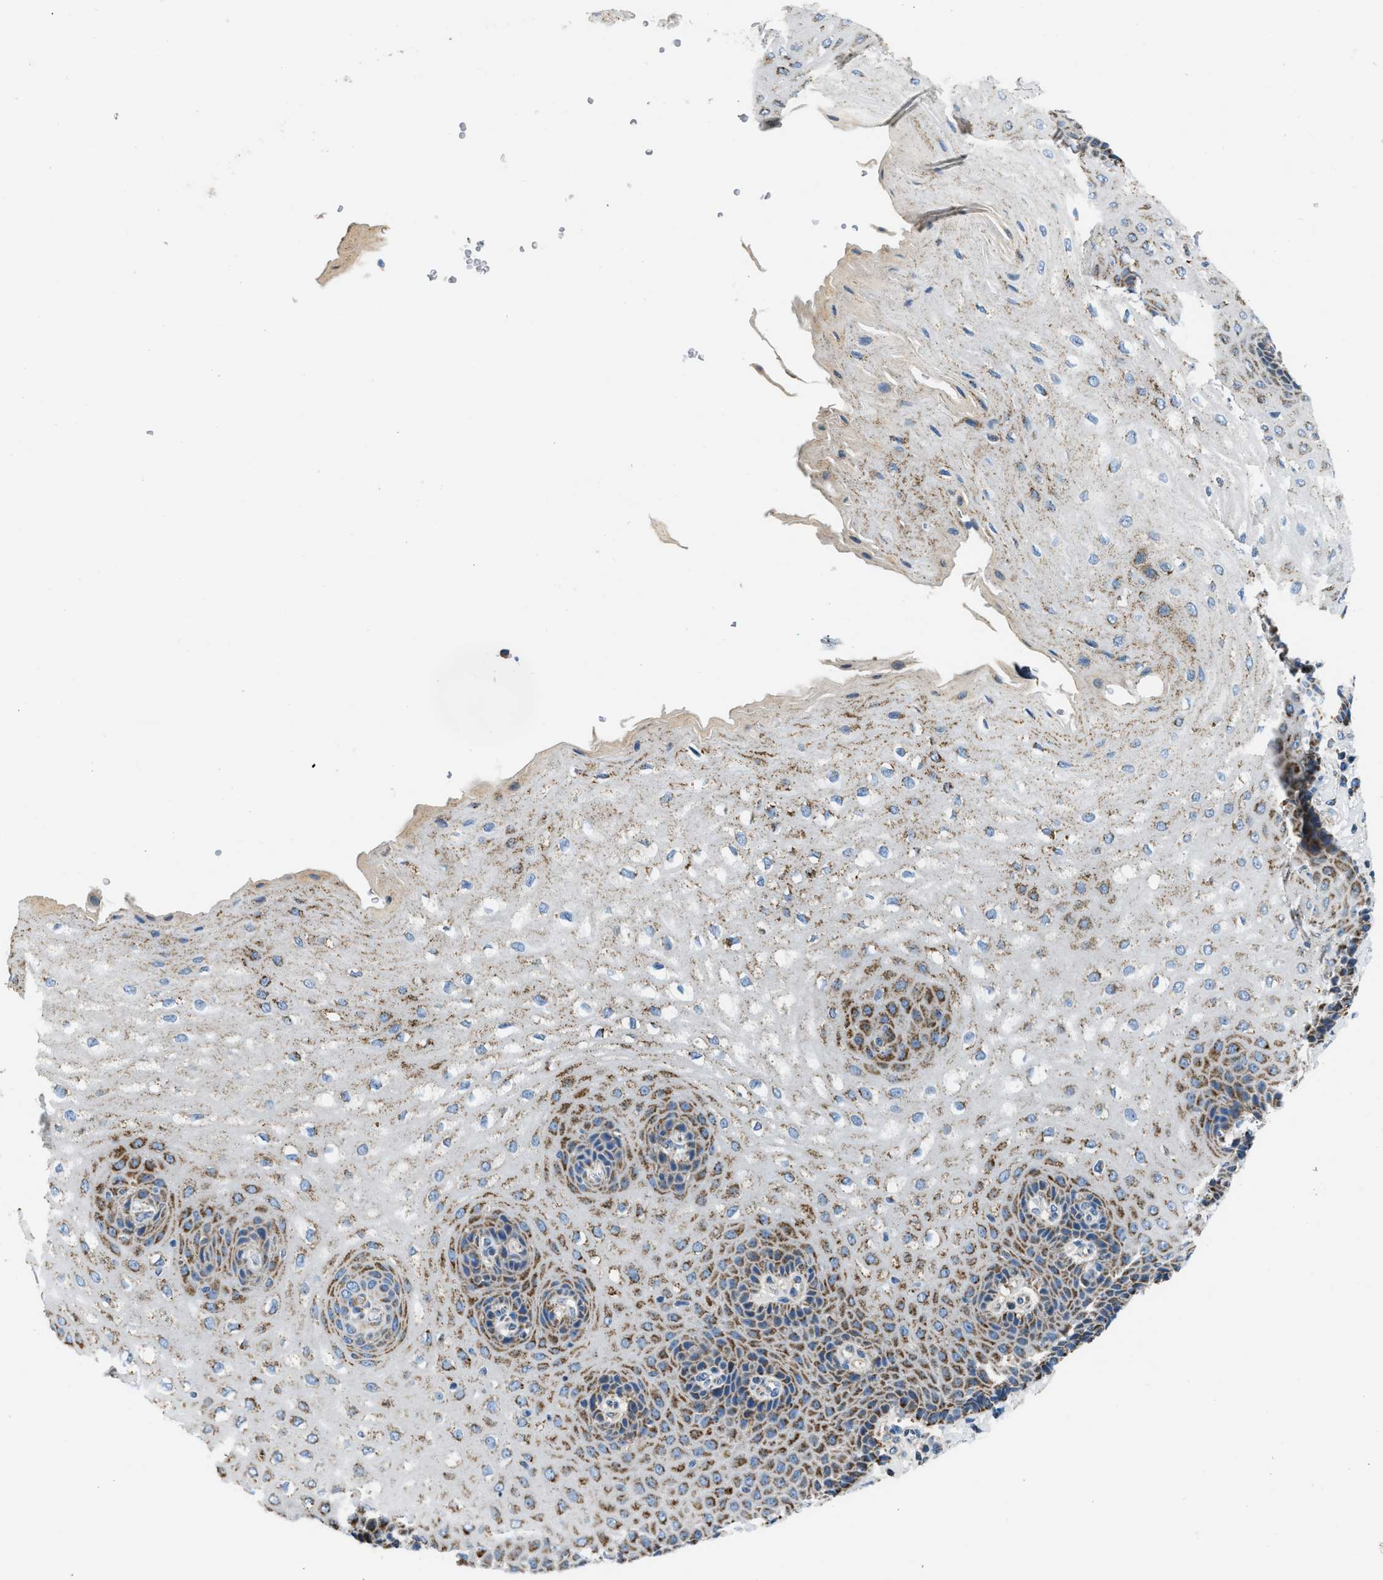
{"staining": {"intensity": "moderate", "quantity": ">75%", "location": "cytoplasmic/membranous"}, "tissue": "esophagus", "cell_type": "Squamous epithelial cells", "image_type": "normal", "snomed": [{"axis": "morphology", "description": "Normal tissue, NOS"}, {"axis": "topography", "description": "Esophagus"}], "caption": "The histopathology image reveals a brown stain indicating the presence of a protein in the cytoplasmic/membranous of squamous epithelial cells in esophagus.", "gene": "ACADVL", "patient": {"sex": "male", "age": 54}}